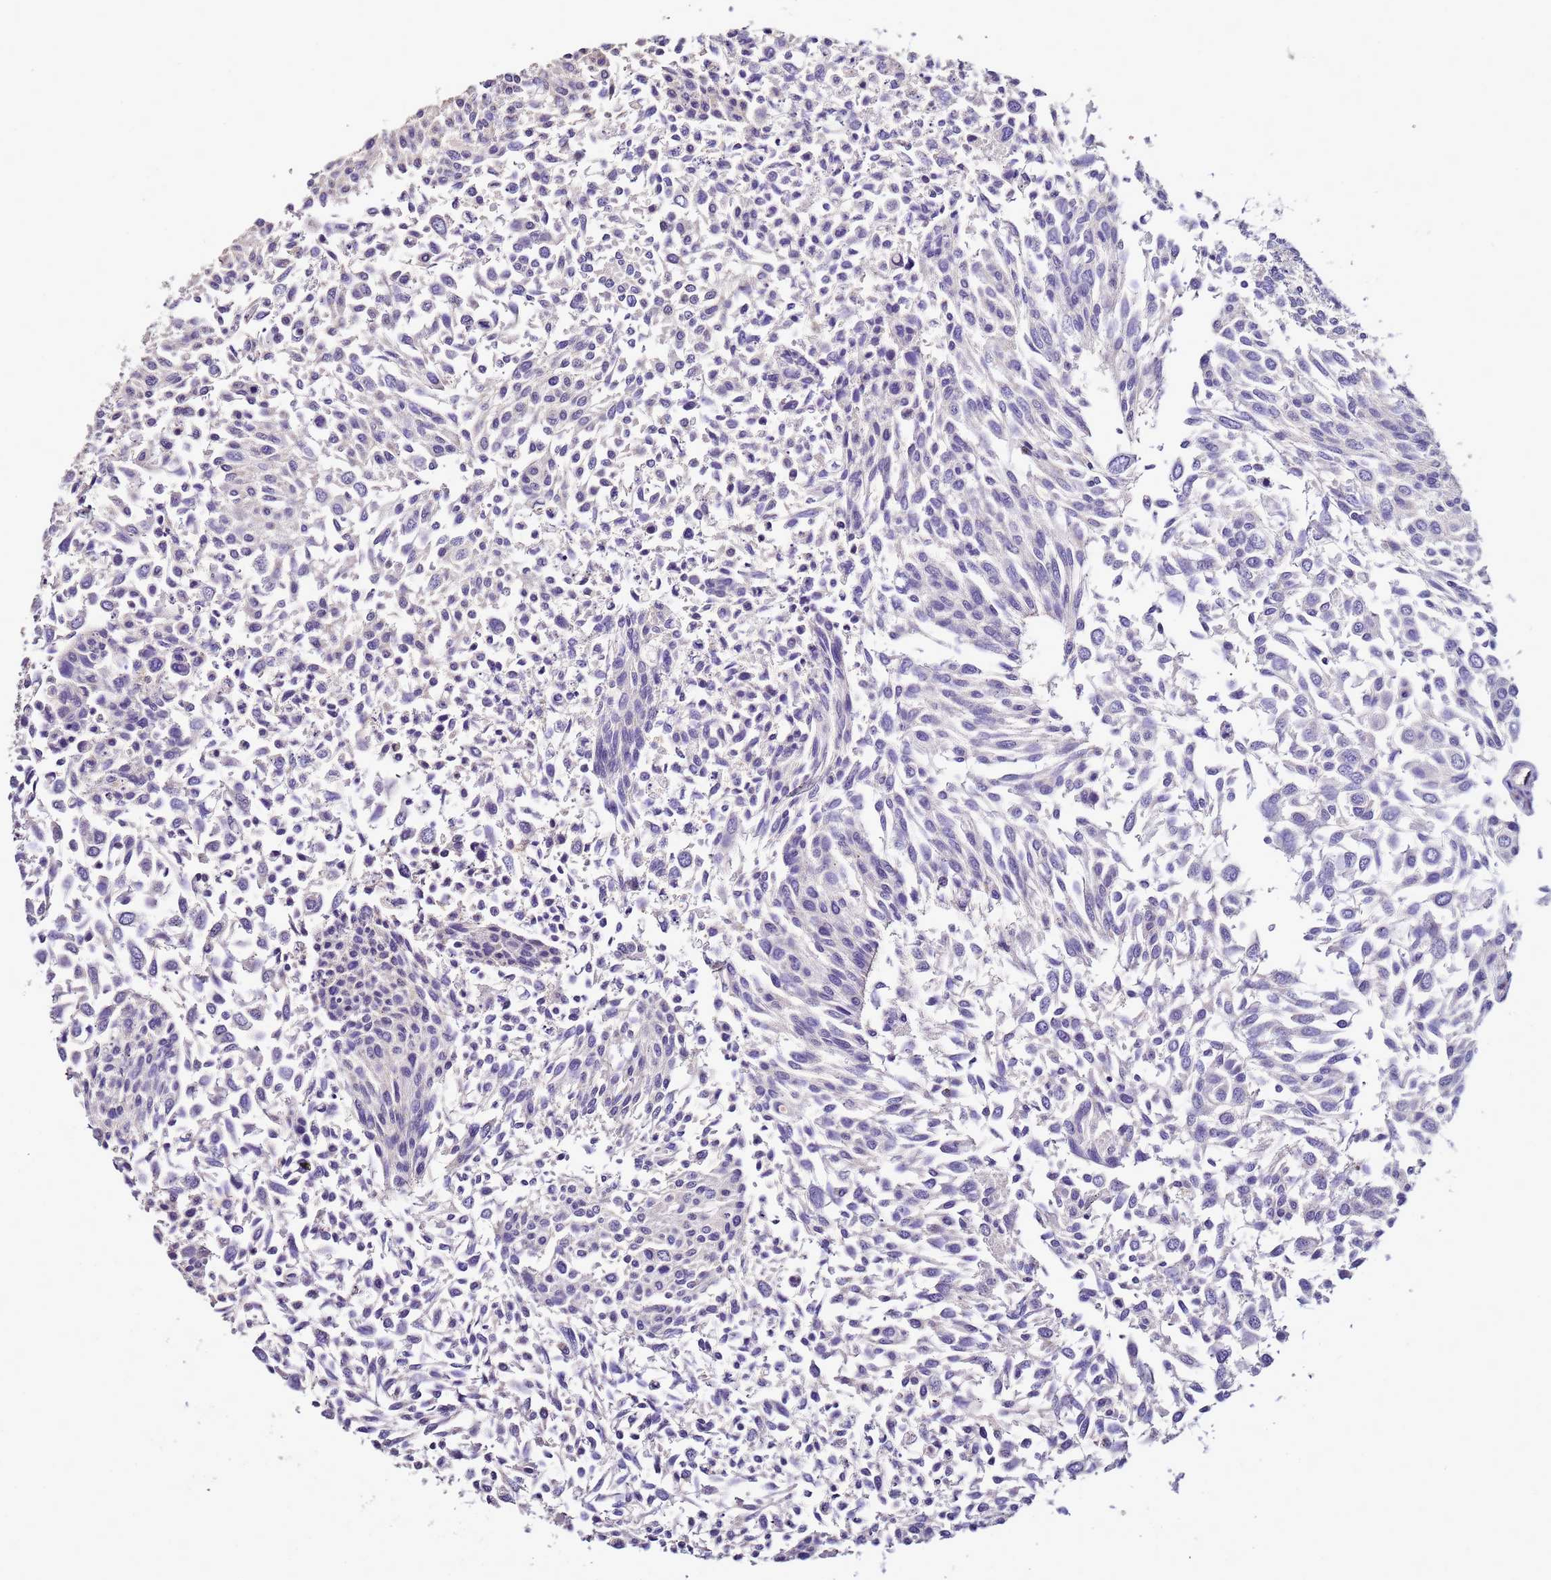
{"staining": {"intensity": "negative", "quantity": "none", "location": "none"}, "tissue": "urothelial cancer", "cell_type": "Tumor cells", "image_type": "cancer", "snomed": [{"axis": "morphology", "description": "Urothelial carcinoma, NOS"}, {"axis": "topography", "description": "Urinary bladder"}], "caption": "Immunohistochemical staining of urothelial cancer displays no significant staining in tumor cells.", "gene": "ENOPH1", "patient": {"sex": "male", "age": 55}}